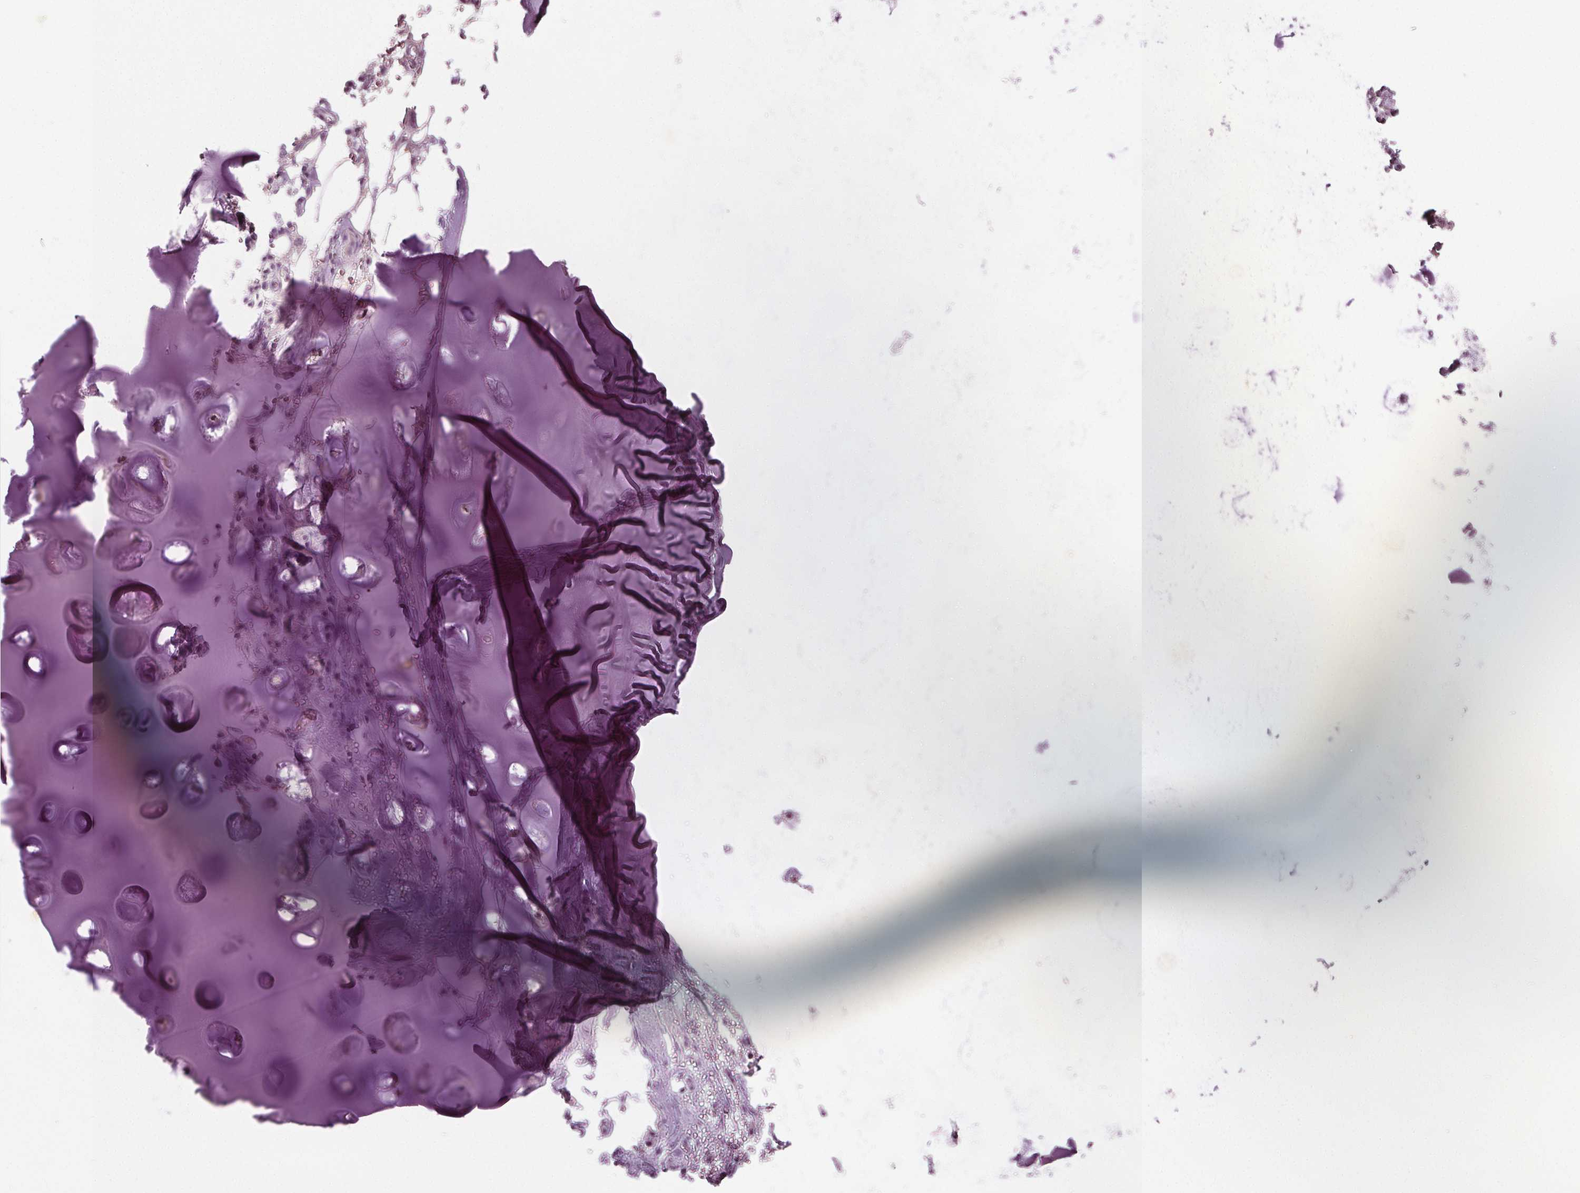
{"staining": {"intensity": "negative", "quantity": "none", "location": "none"}, "tissue": "soft tissue", "cell_type": "Chondrocytes", "image_type": "normal", "snomed": [{"axis": "morphology", "description": "Normal tissue, NOS"}, {"axis": "morphology", "description": "Squamous cell carcinoma, NOS"}, {"axis": "topography", "description": "Cartilage tissue"}, {"axis": "topography", "description": "Bronchus"}, {"axis": "topography", "description": "Lung"}], "caption": "Chondrocytes show no significant protein staining in unremarkable soft tissue.", "gene": "TKFC", "patient": {"sex": "male", "age": 66}}